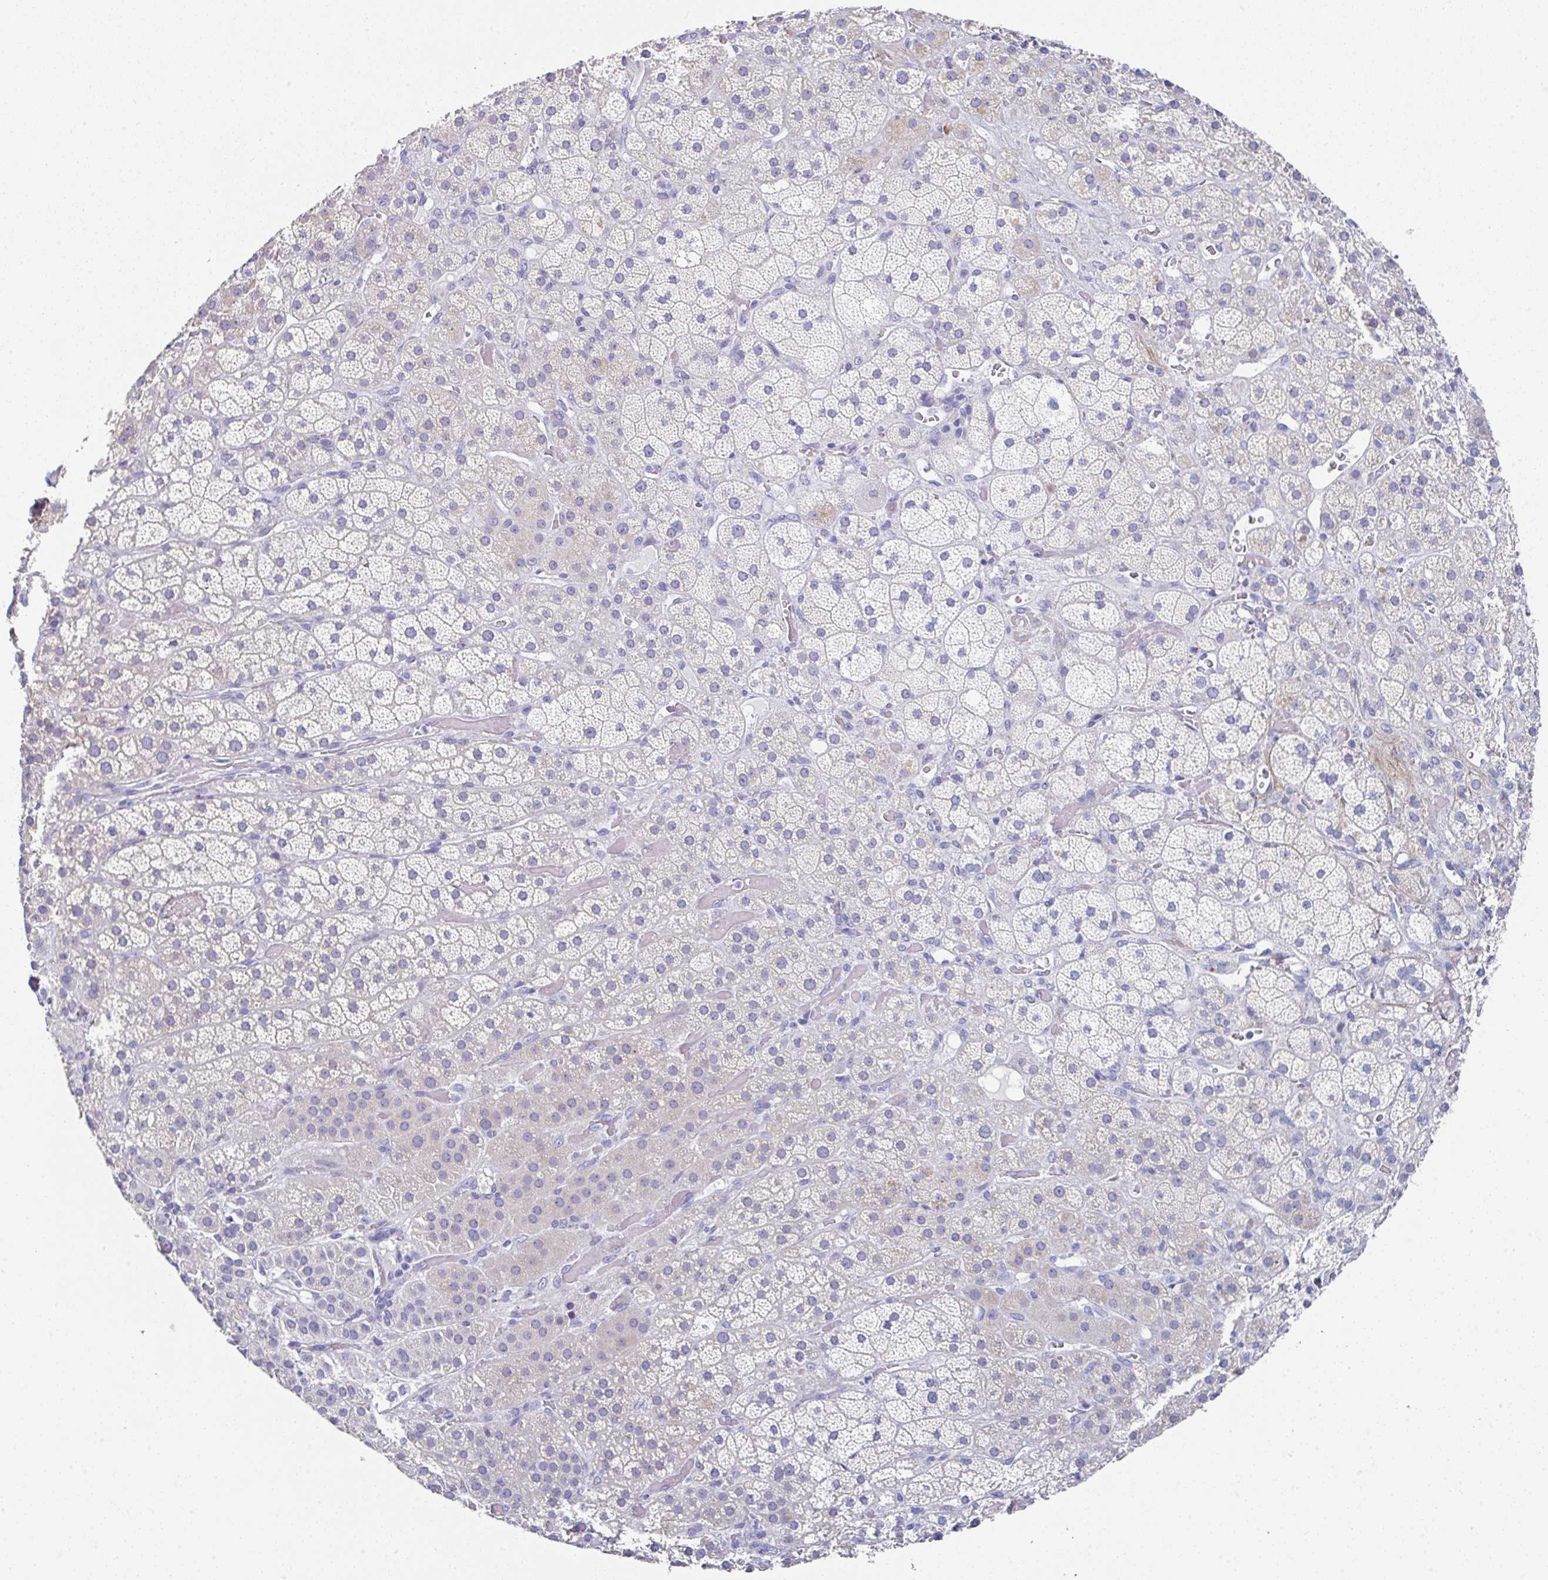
{"staining": {"intensity": "negative", "quantity": "none", "location": "none"}, "tissue": "adrenal gland", "cell_type": "Glandular cells", "image_type": "normal", "snomed": [{"axis": "morphology", "description": "Normal tissue, NOS"}, {"axis": "topography", "description": "Adrenal gland"}], "caption": "This is an IHC image of unremarkable adrenal gland. There is no expression in glandular cells.", "gene": "TNFRSF8", "patient": {"sex": "male", "age": 57}}